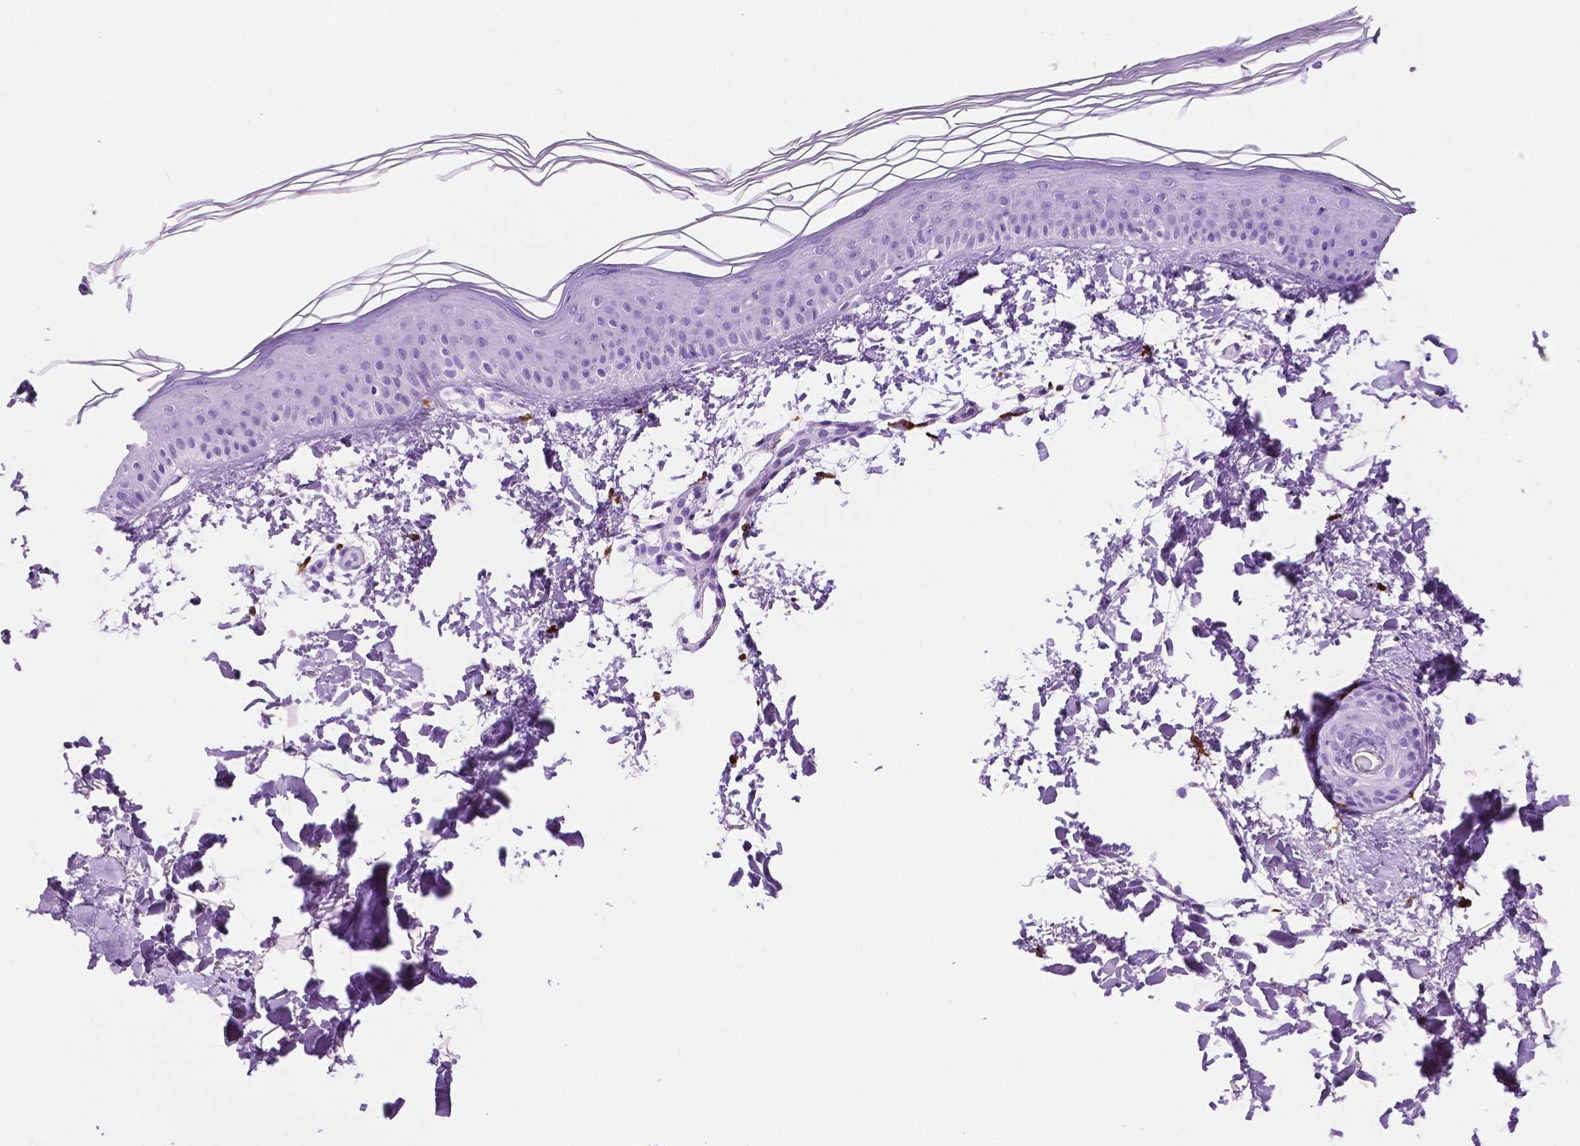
{"staining": {"intensity": "negative", "quantity": "none", "location": "none"}, "tissue": "skin", "cell_type": "Fibroblasts", "image_type": "normal", "snomed": [{"axis": "morphology", "description": "Normal tissue, NOS"}, {"axis": "topography", "description": "Skin"}], "caption": "Immunohistochemistry (IHC) of unremarkable skin demonstrates no staining in fibroblasts.", "gene": "FOXB2", "patient": {"sex": "female", "age": 62}}